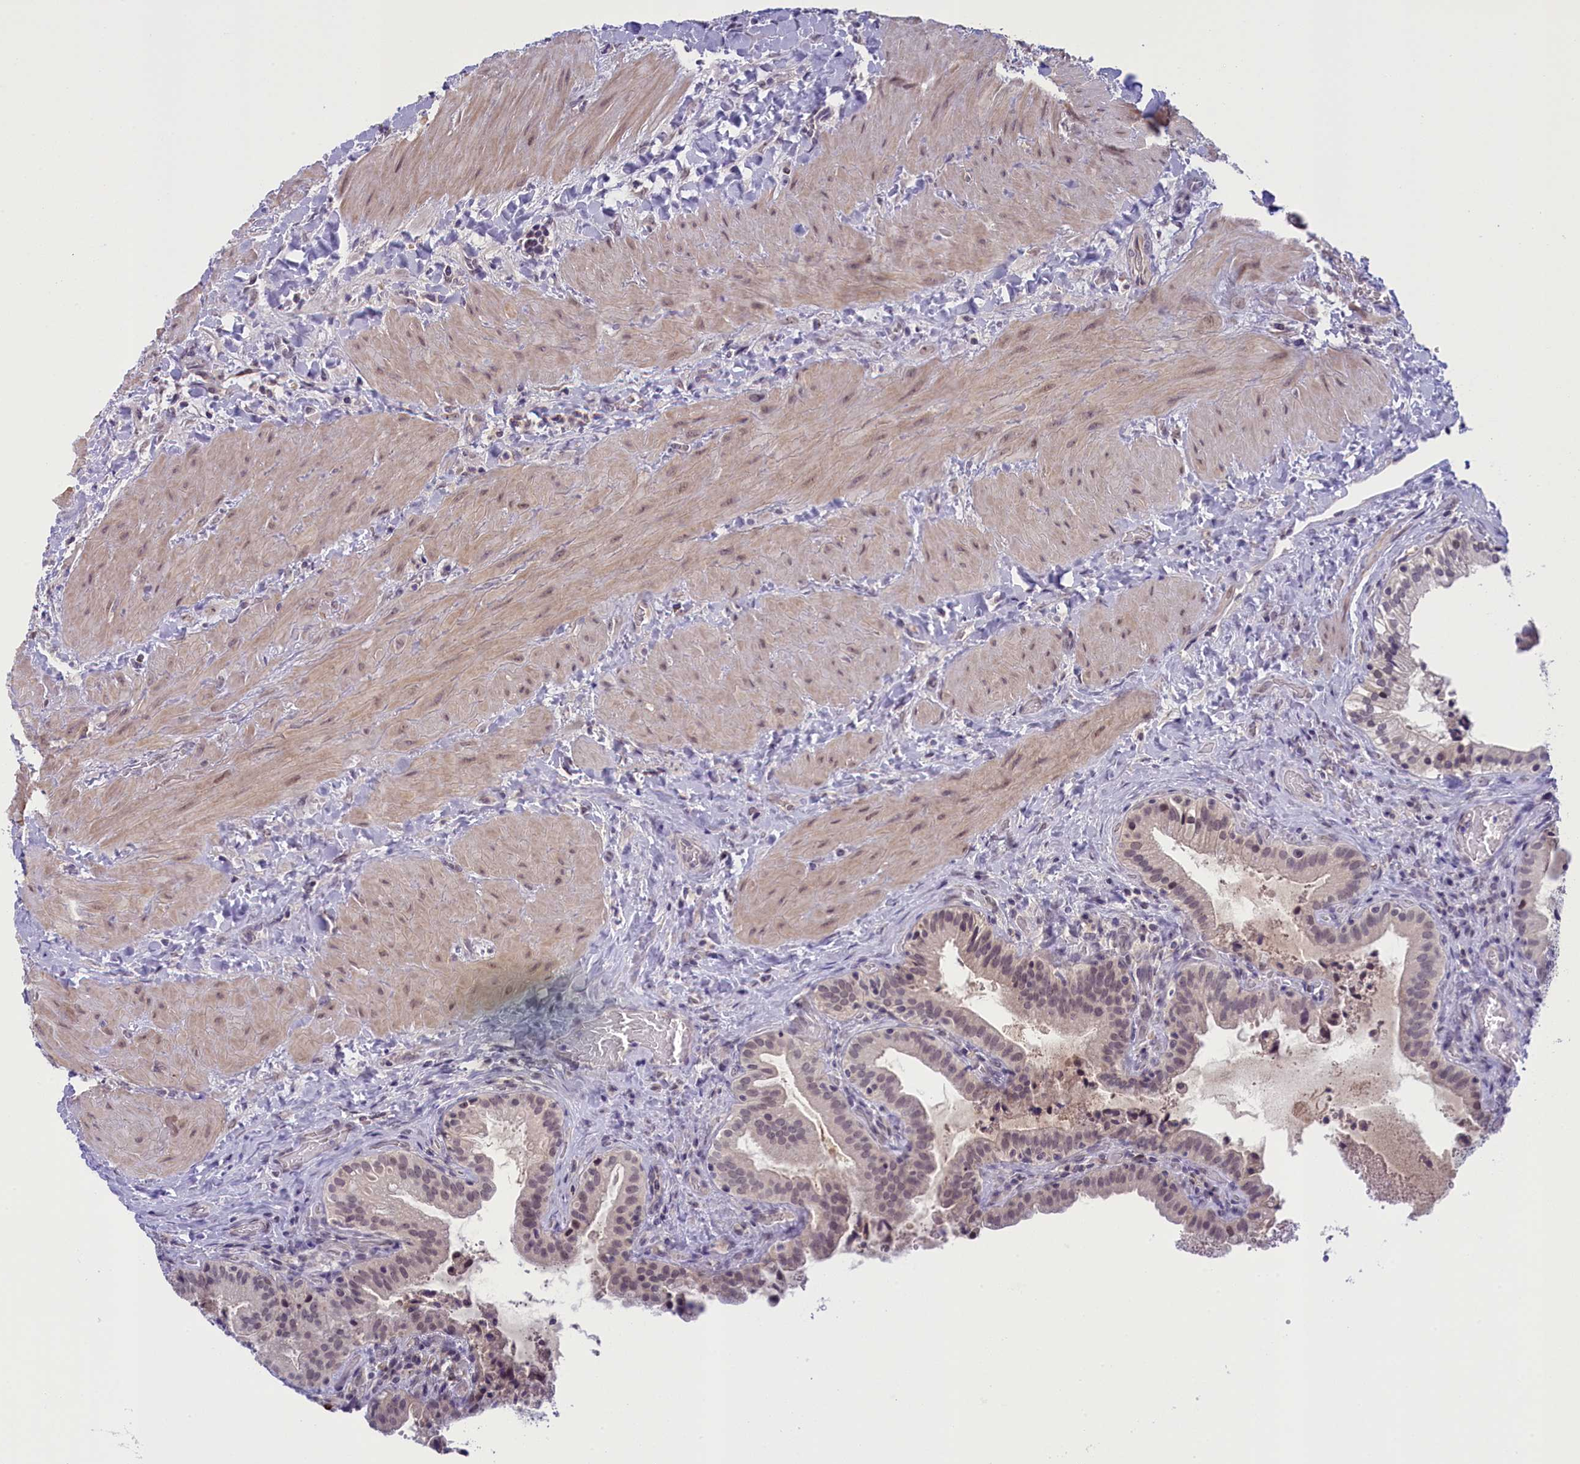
{"staining": {"intensity": "moderate", "quantity": ">75%", "location": "nuclear"}, "tissue": "gallbladder", "cell_type": "Glandular cells", "image_type": "normal", "snomed": [{"axis": "morphology", "description": "Normal tissue, NOS"}, {"axis": "topography", "description": "Gallbladder"}], "caption": "A micrograph of human gallbladder stained for a protein reveals moderate nuclear brown staining in glandular cells. Using DAB (brown) and hematoxylin (blue) stains, captured at high magnification using brightfield microscopy.", "gene": "CRAMP1", "patient": {"sex": "male", "age": 24}}